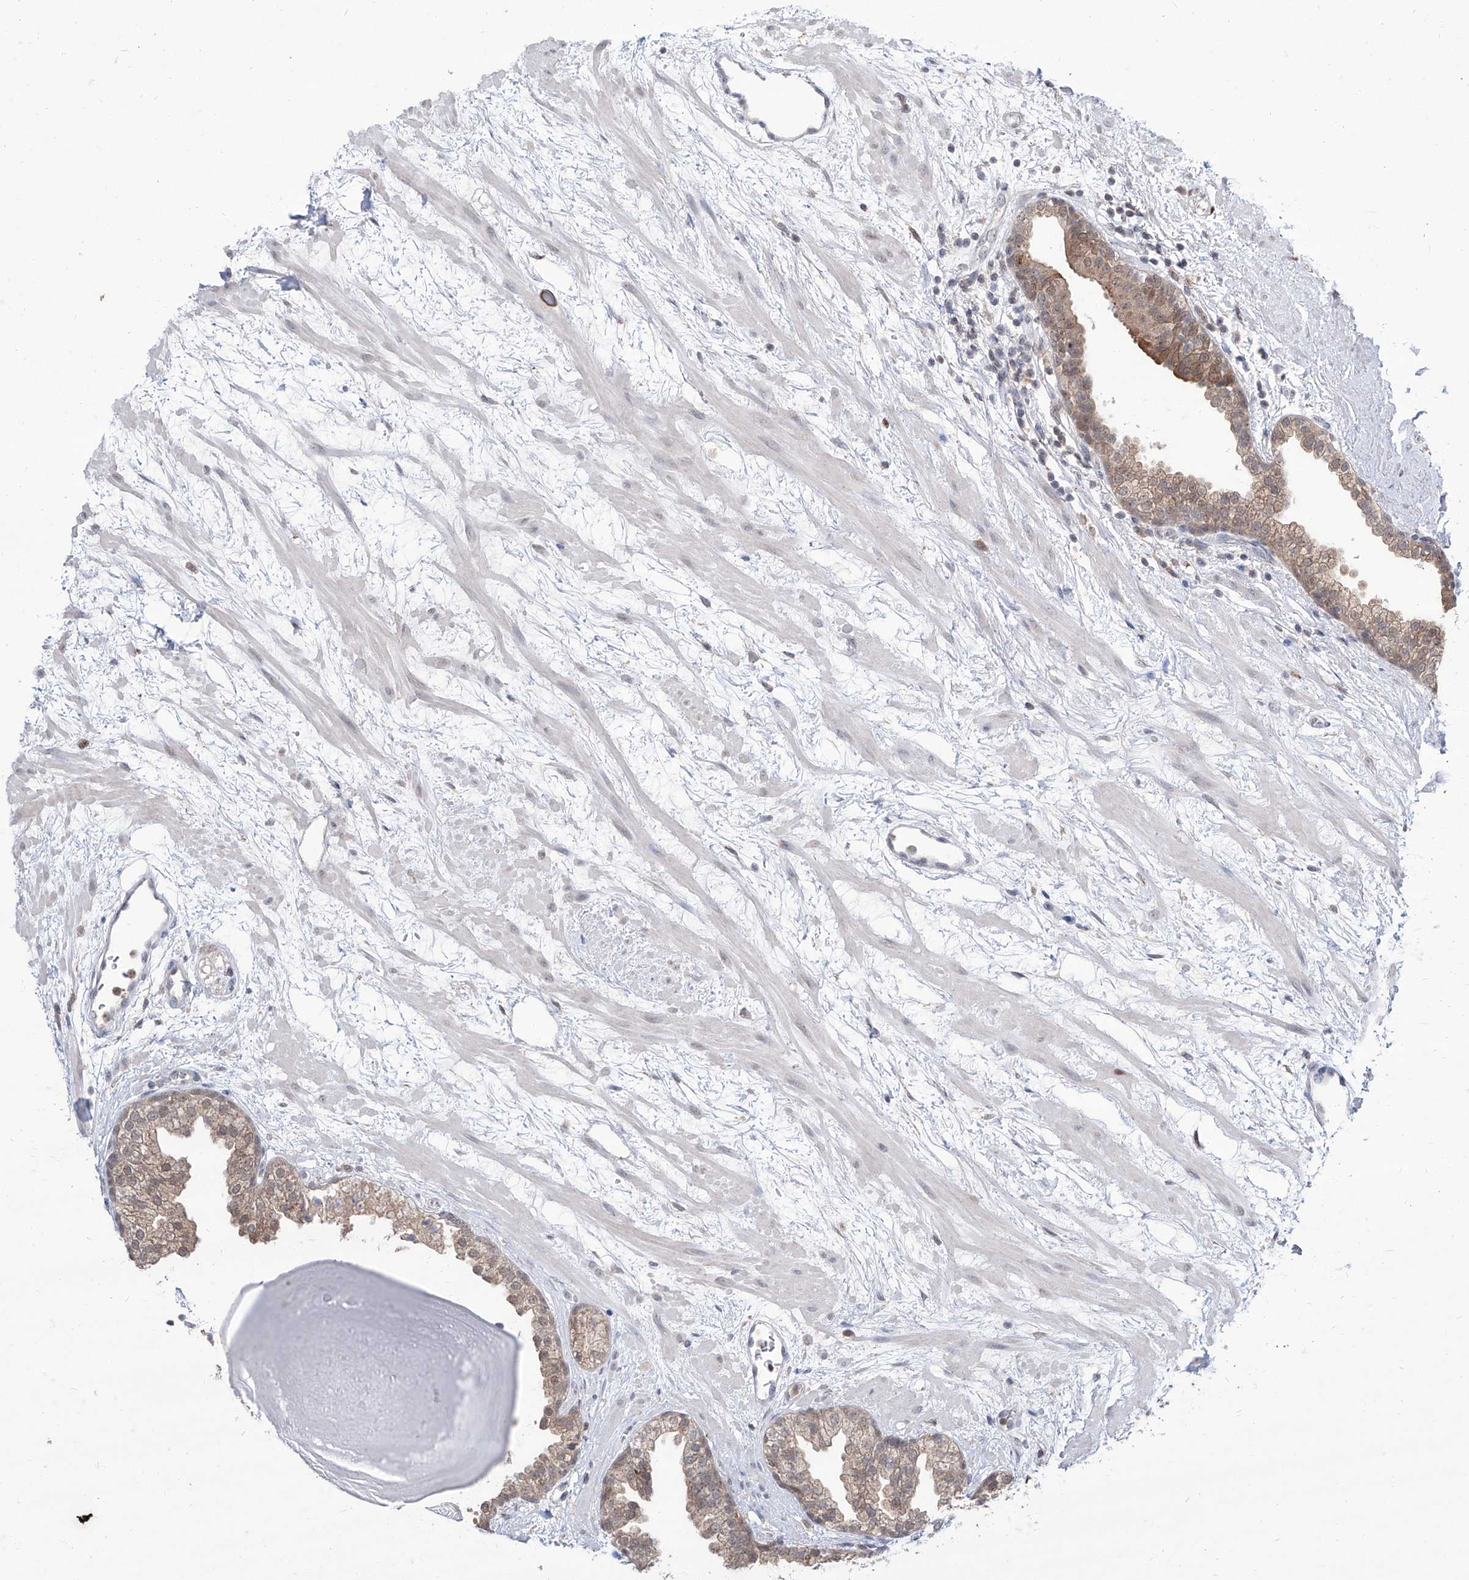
{"staining": {"intensity": "moderate", "quantity": "<25%", "location": "cytoplasmic/membranous"}, "tissue": "prostate", "cell_type": "Glandular cells", "image_type": "normal", "snomed": [{"axis": "morphology", "description": "Normal tissue, NOS"}, {"axis": "topography", "description": "Prostate"}], "caption": "Moderate cytoplasmic/membranous expression for a protein is appreciated in approximately <25% of glandular cells of unremarkable prostate using immunohistochemistry.", "gene": "BROX", "patient": {"sex": "male", "age": 48}}